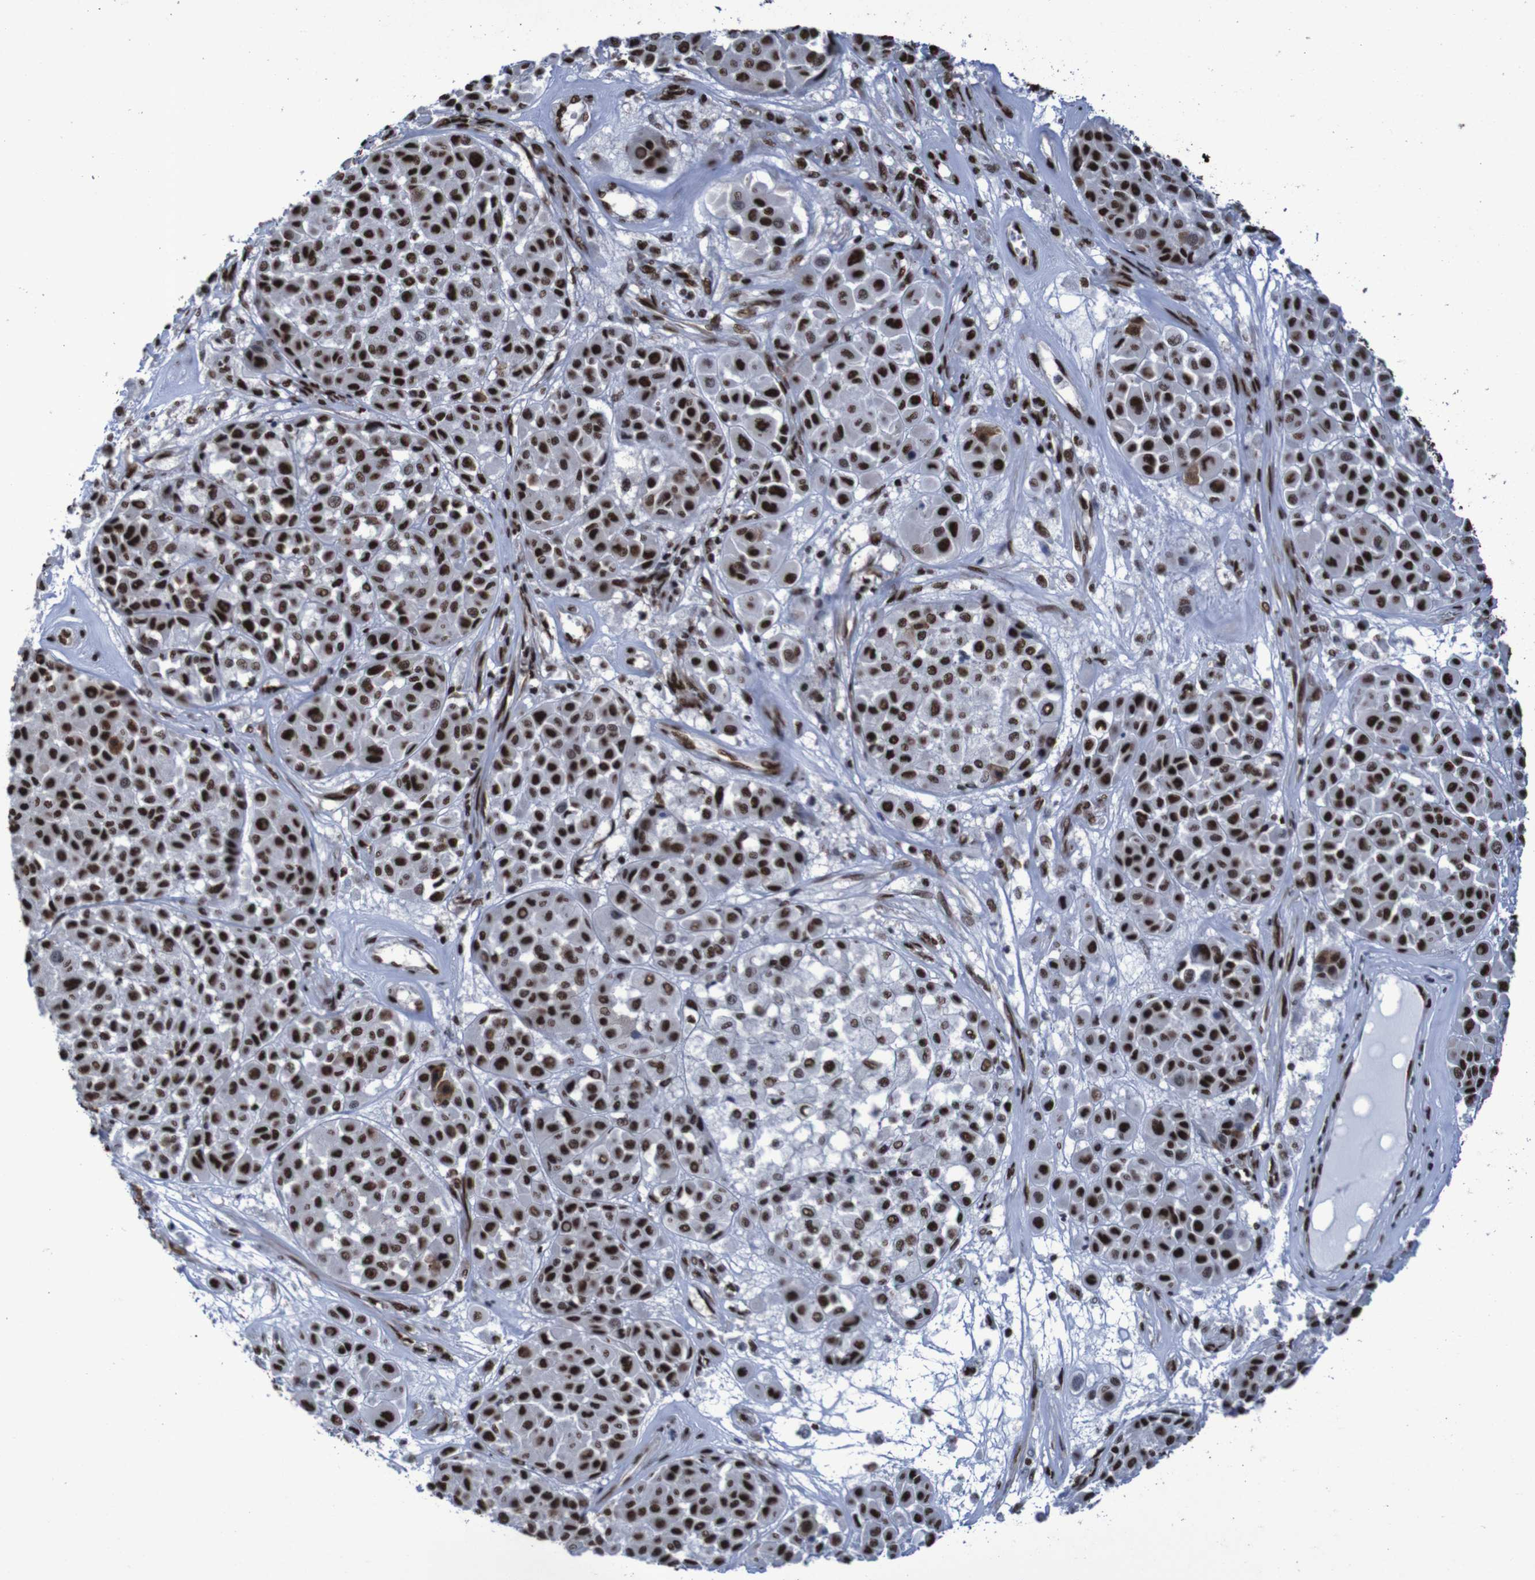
{"staining": {"intensity": "strong", "quantity": ">75%", "location": "nuclear"}, "tissue": "melanoma", "cell_type": "Tumor cells", "image_type": "cancer", "snomed": [{"axis": "morphology", "description": "Malignant melanoma, Metastatic site"}, {"axis": "topography", "description": "Soft tissue"}], "caption": "Immunohistochemical staining of human malignant melanoma (metastatic site) shows high levels of strong nuclear protein staining in about >75% of tumor cells.", "gene": "HNRNPR", "patient": {"sex": "male", "age": 41}}